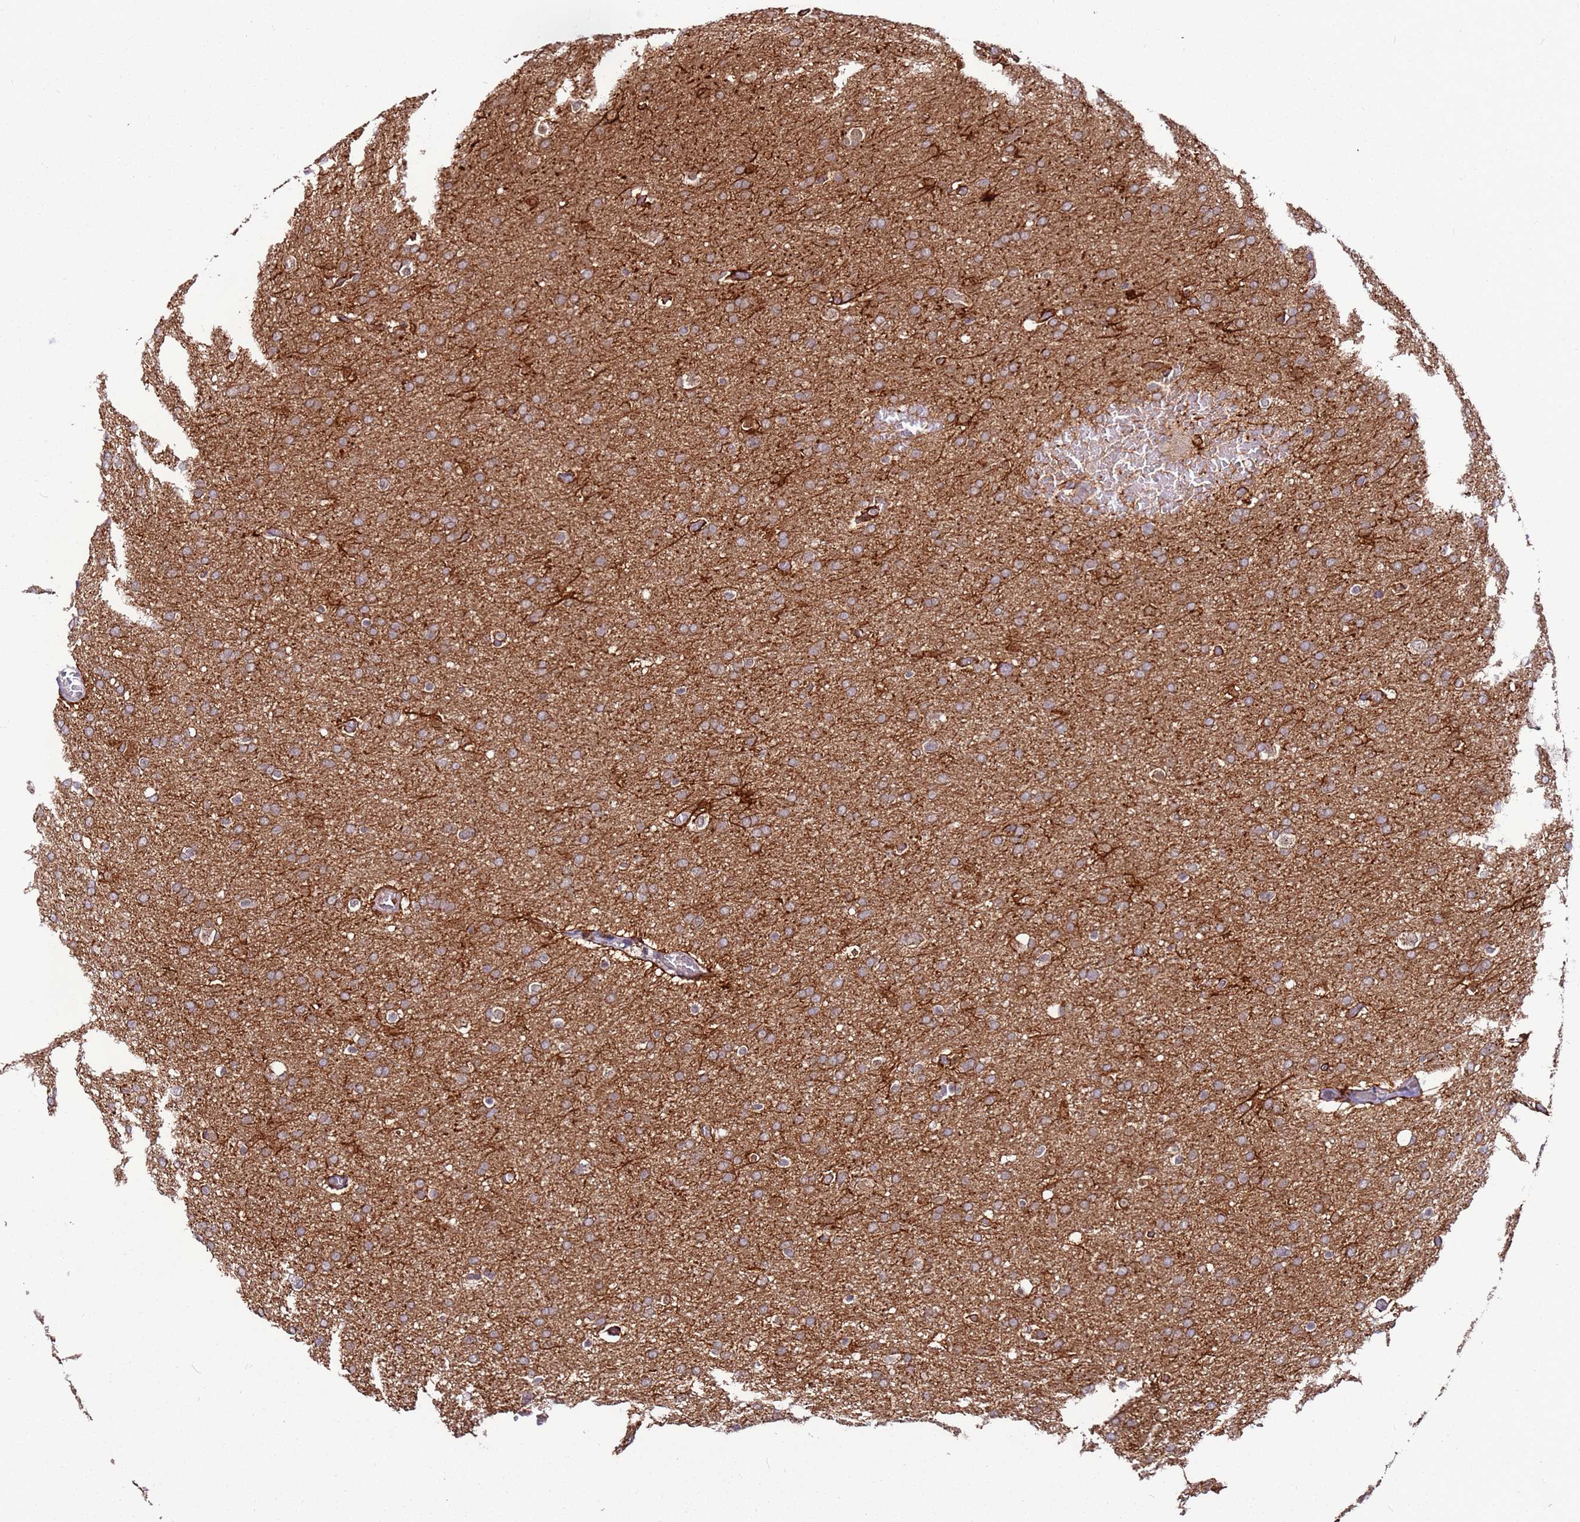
{"staining": {"intensity": "weak", "quantity": ">75%", "location": "cytoplasmic/membranous"}, "tissue": "glioma", "cell_type": "Tumor cells", "image_type": "cancer", "snomed": [{"axis": "morphology", "description": "Glioma, malignant, High grade"}, {"axis": "topography", "description": "Cerebral cortex"}], "caption": "Brown immunohistochemical staining in human glioma shows weak cytoplasmic/membranous expression in about >75% of tumor cells.", "gene": "MTG2", "patient": {"sex": "female", "age": 36}}